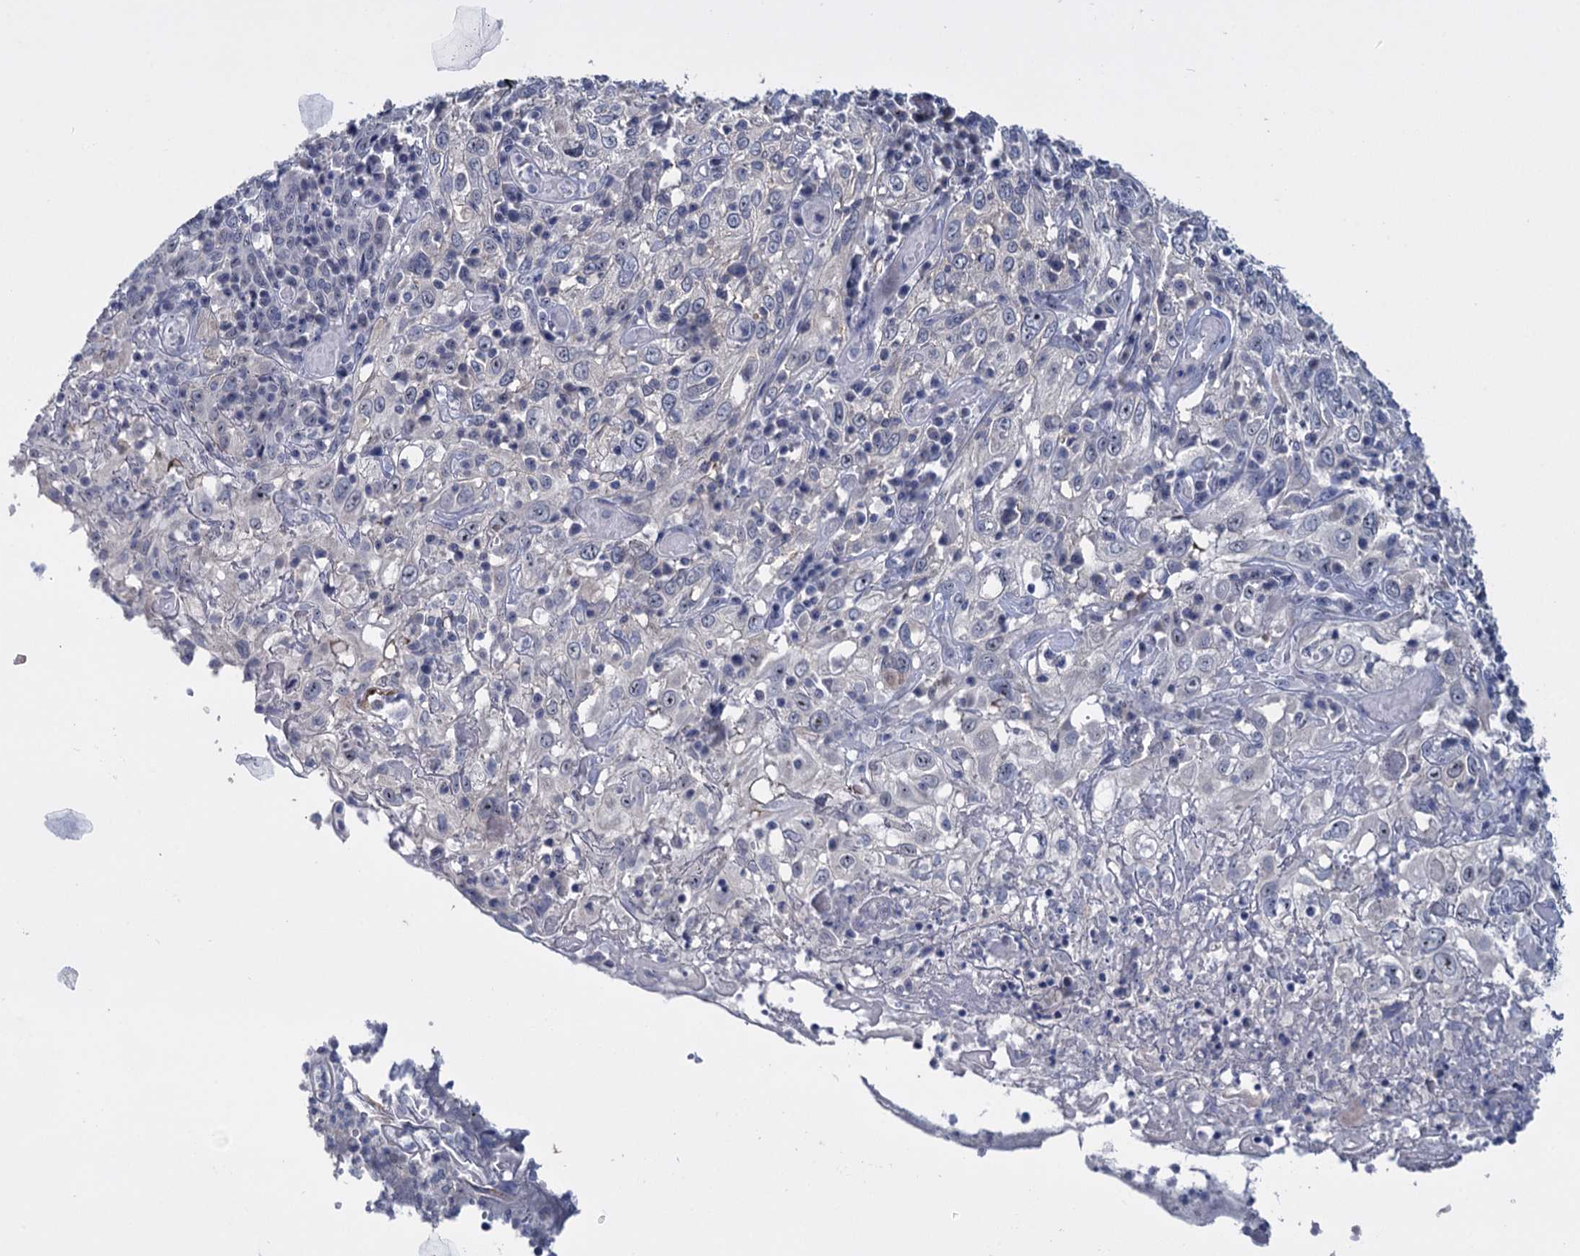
{"staining": {"intensity": "moderate", "quantity": "<25%", "location": "cytoplasmic/membranous,nuclear"}, "tissue": "cervical cancer", "cell_type": "Tumor cells", "image_type": "cancer", "snomed": [{"axis": "morphology", "description": "Squamous cell carcinoma, NOS"}, {"axis": "topography", "description": "Cervix"}], "caption": "Protein staining shows moderate cytoplasmic/membranous and nuclear staining in approximately <25% of tumor cells in cervical cancer (squamous cell carcinoma).", "gene": "SFN", "patient": {"sex": "female", "age": 46}}